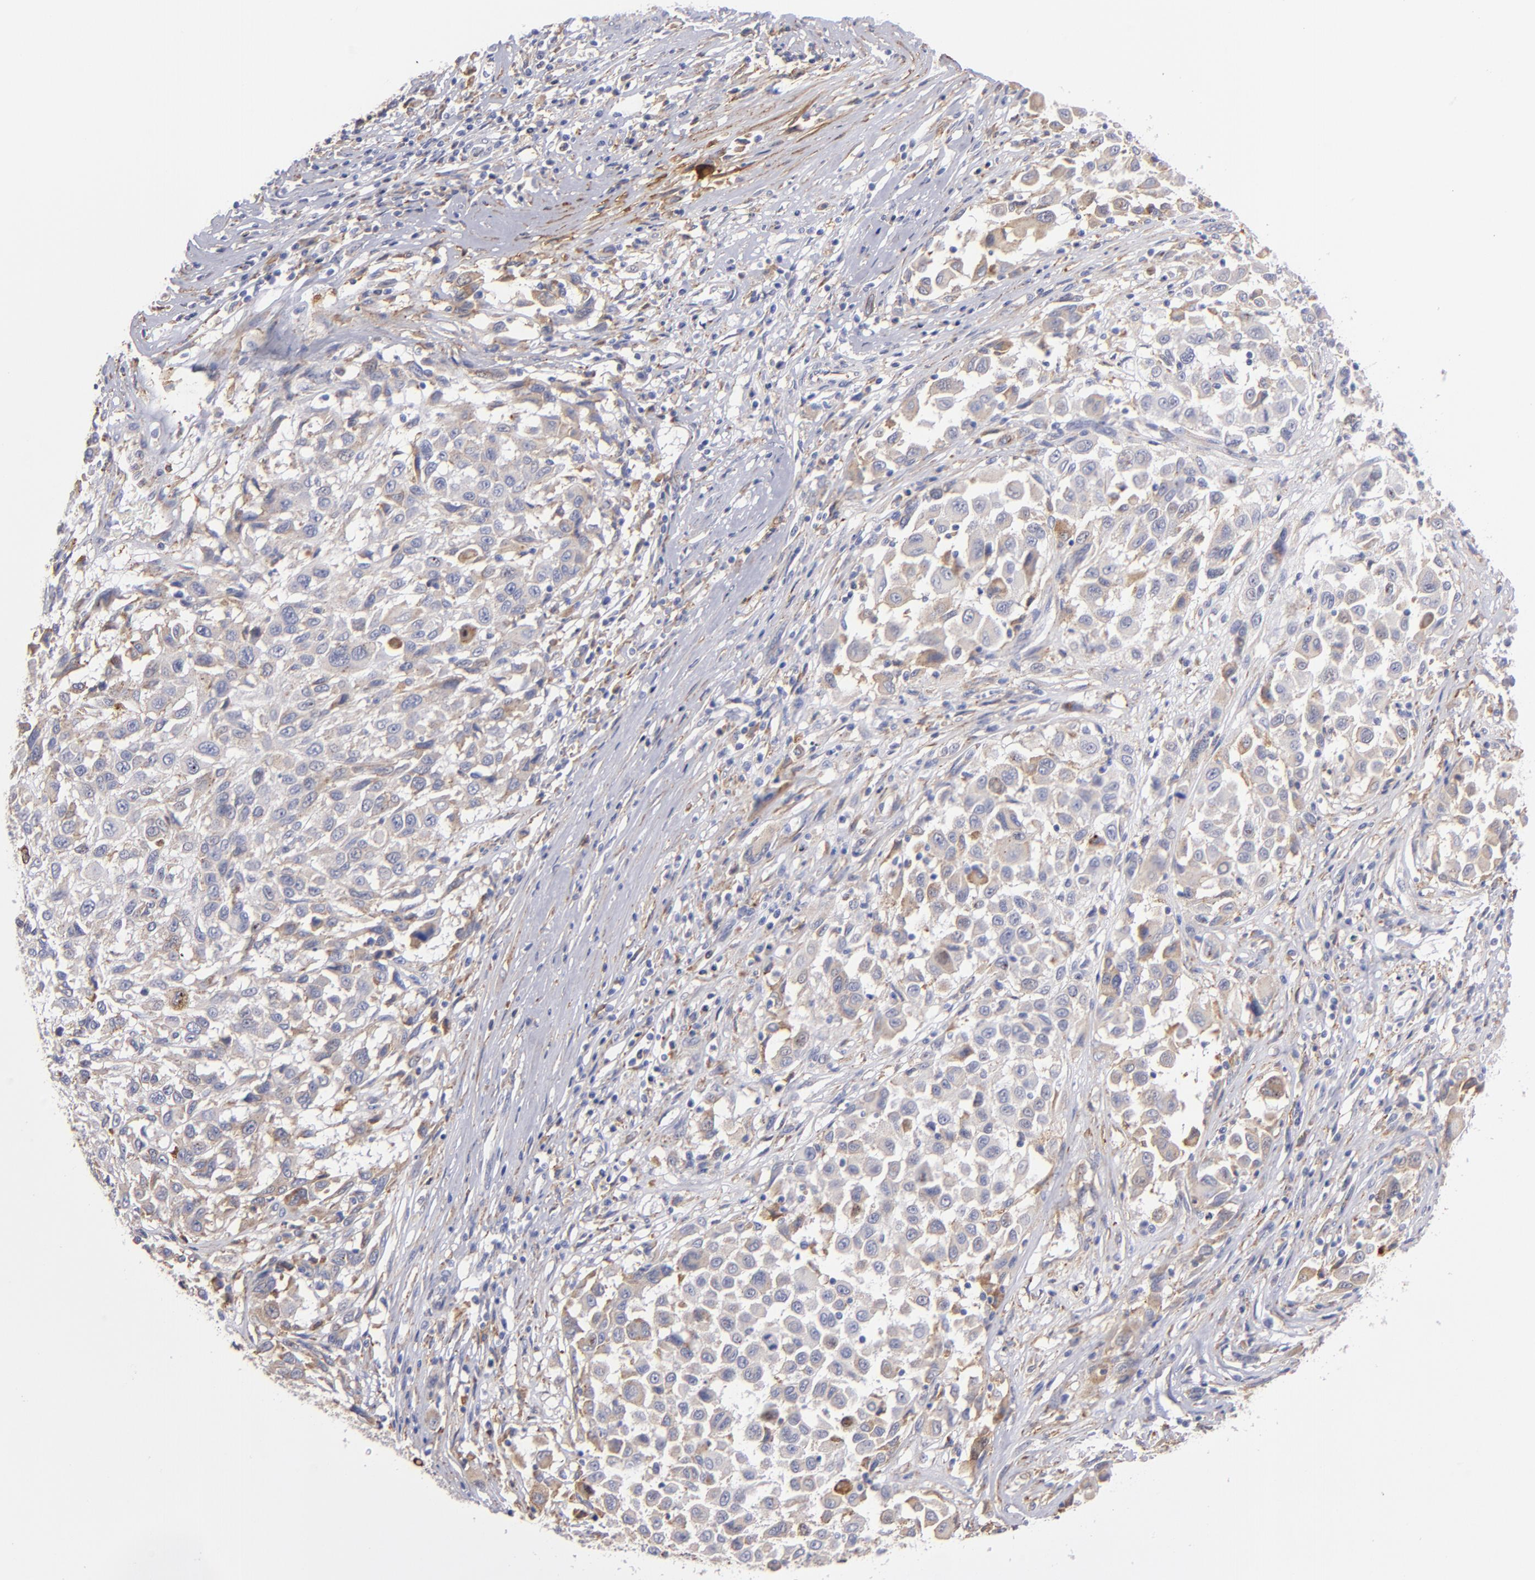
{"staining": {"intensity": "weak", "quantity": "25%-75%", "location": "cytoplasmic/membranous"}, "tissue": "melanoma", "cell_type": "Tumor cells", "image_type": "cancer", "snomed": [{"axis": "morphology", "description": "Malignant melanoma, Metastatic site"}, {"axis": "topography", "description": "Lymph node"}], "caption": "Malignant melanoma (metastatic site) stained with DAB immunohistochemistry displays low levels of weak cytoplasmic/membranous expression in approximately 25%-75% of tumor cells.", "gene": "MFGE8", "patient": {"sex": "male", "age": 61}}